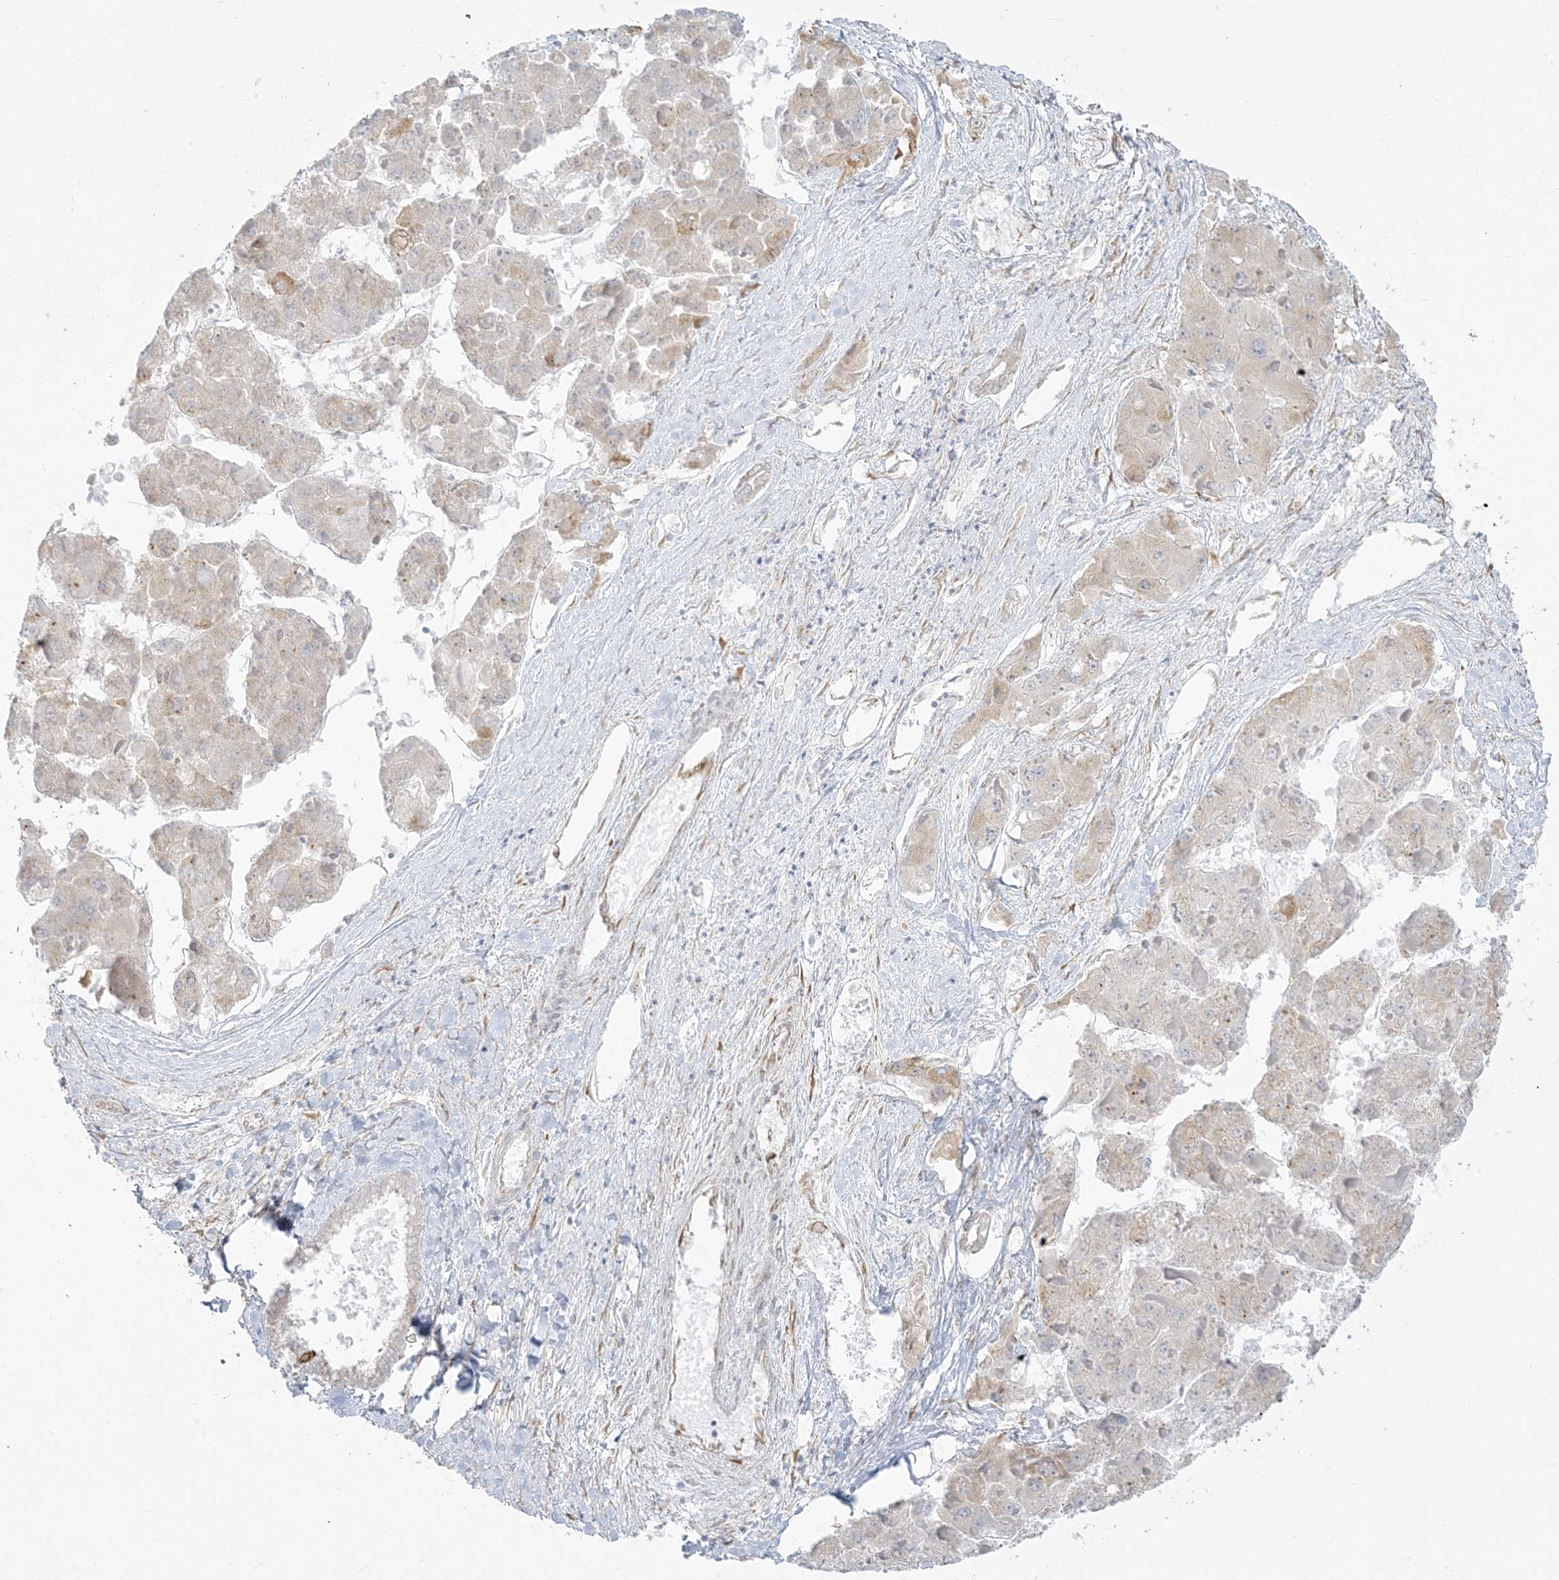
{"staining": {"intensity": "weak", "quantity": "<25%", "location": "cytoplasmic/membranous"}, "tissue": "liver cancer", "cell_type": "Tumor cells", "image_type": "cancer", "snomed": [{"axis": "morphology", "description": "Carcinoma, Hepatocellular, NOS"}, {"axis": "topography", "description": "Liver"}], "caption": "This is an IHC photomicrograph of hepatocellular carcinoma (liver). There is no staining in tumor cells.", "gene": "ZC3H6", "patient": {"sex": "female", "age": 73}}